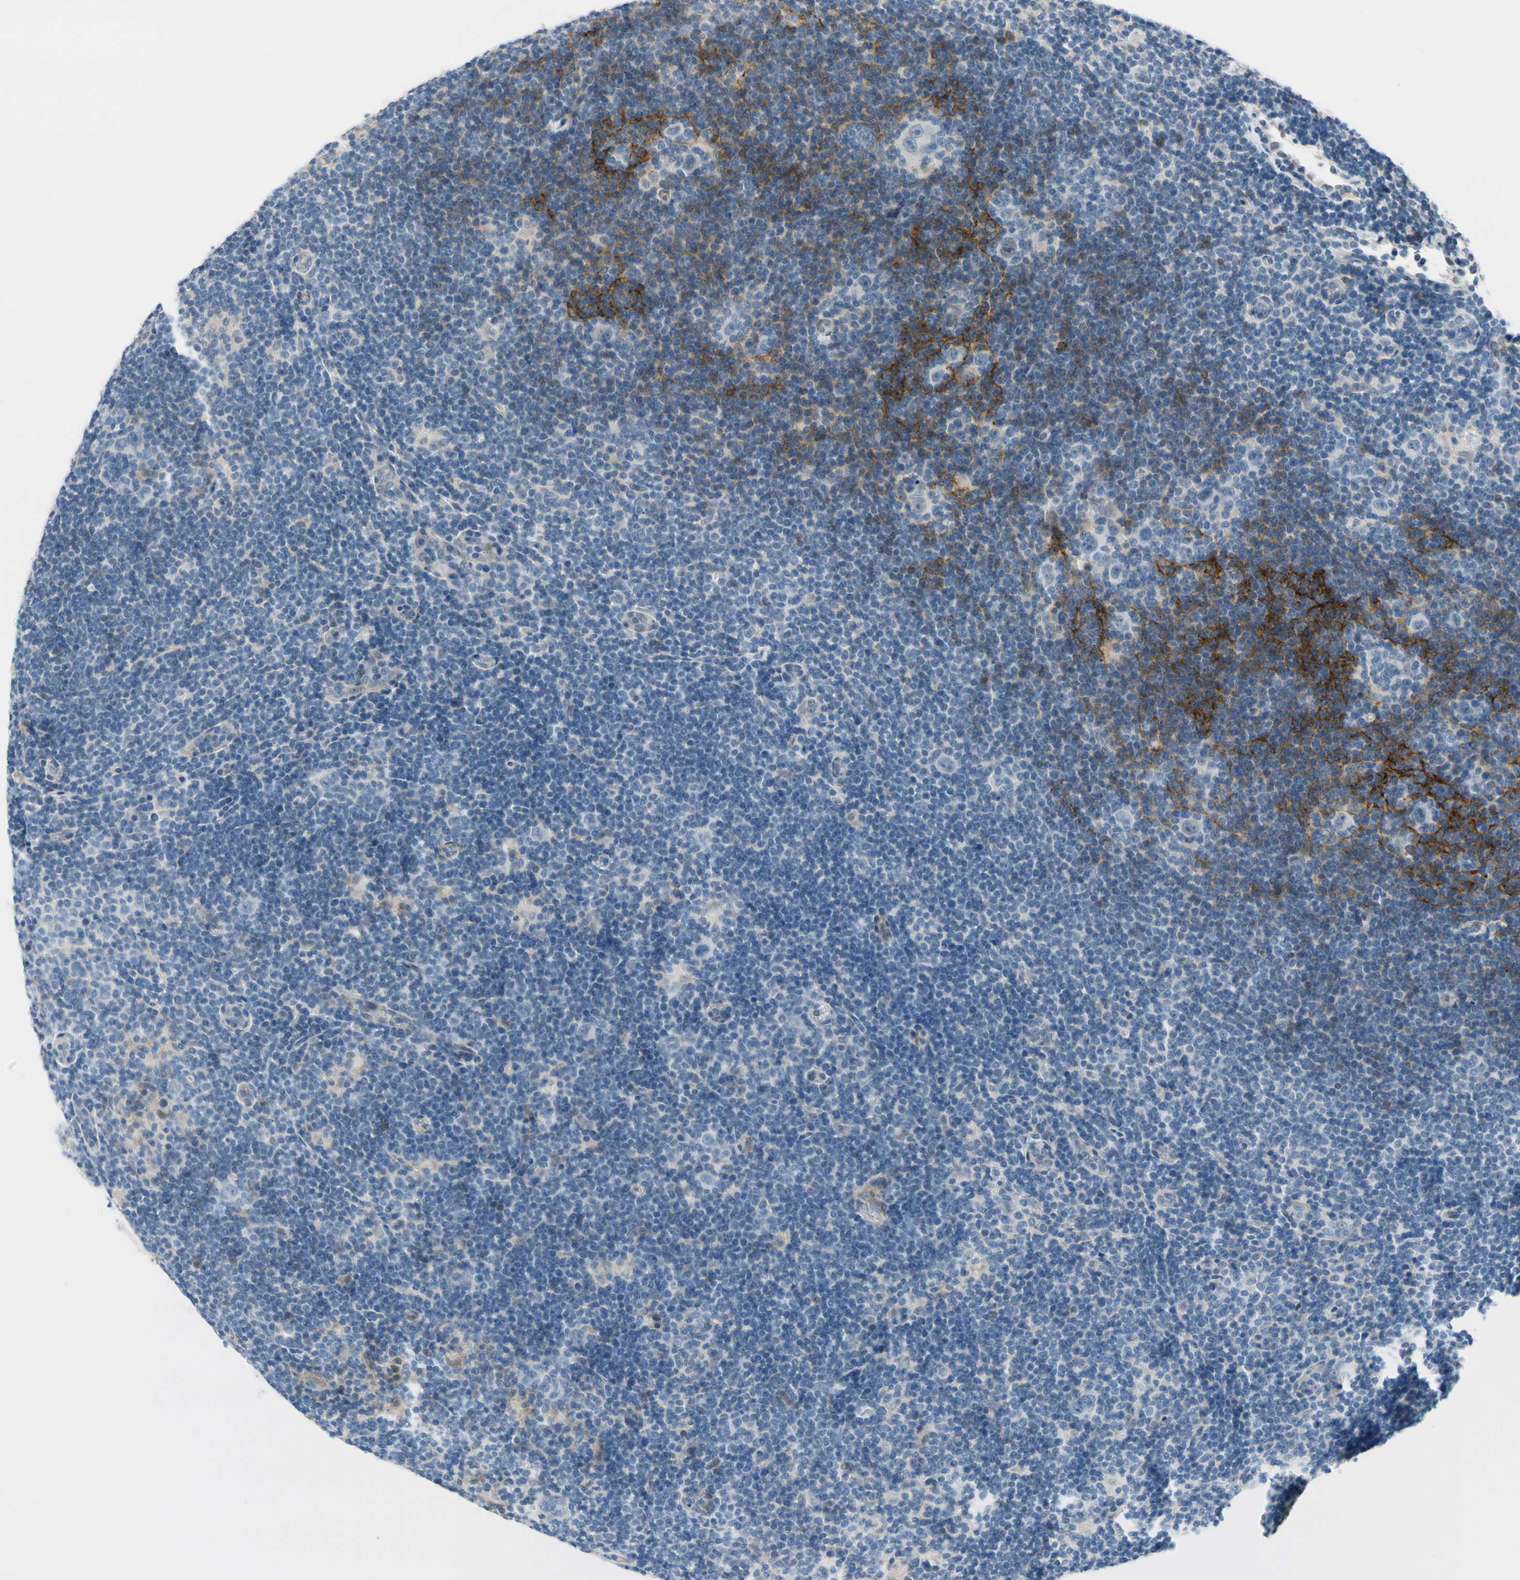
{"staining": {"intensity": "negative", "quantity": "none", "location": "none"}, "tissue": "lymphoma", "cell_type": "Tumor cells", "image_type": "cancer", "snomed": [{"axis": "morphology", "description": "Hodgkin's disease, NOS"}, {"axis": "topography", "description": "Lymph node"}], "caption": "The immunohistochemistry photomicrograph has no significant positivity in tumor cells of lymphoma tissue. (DAB (3,3'-diaminobenzidine) immunohistochemistry (IHC) visualized using brightfield microscopy, high magnification).", "gene": "FCER2", "patient": {"sex": "female", "age": 57}}